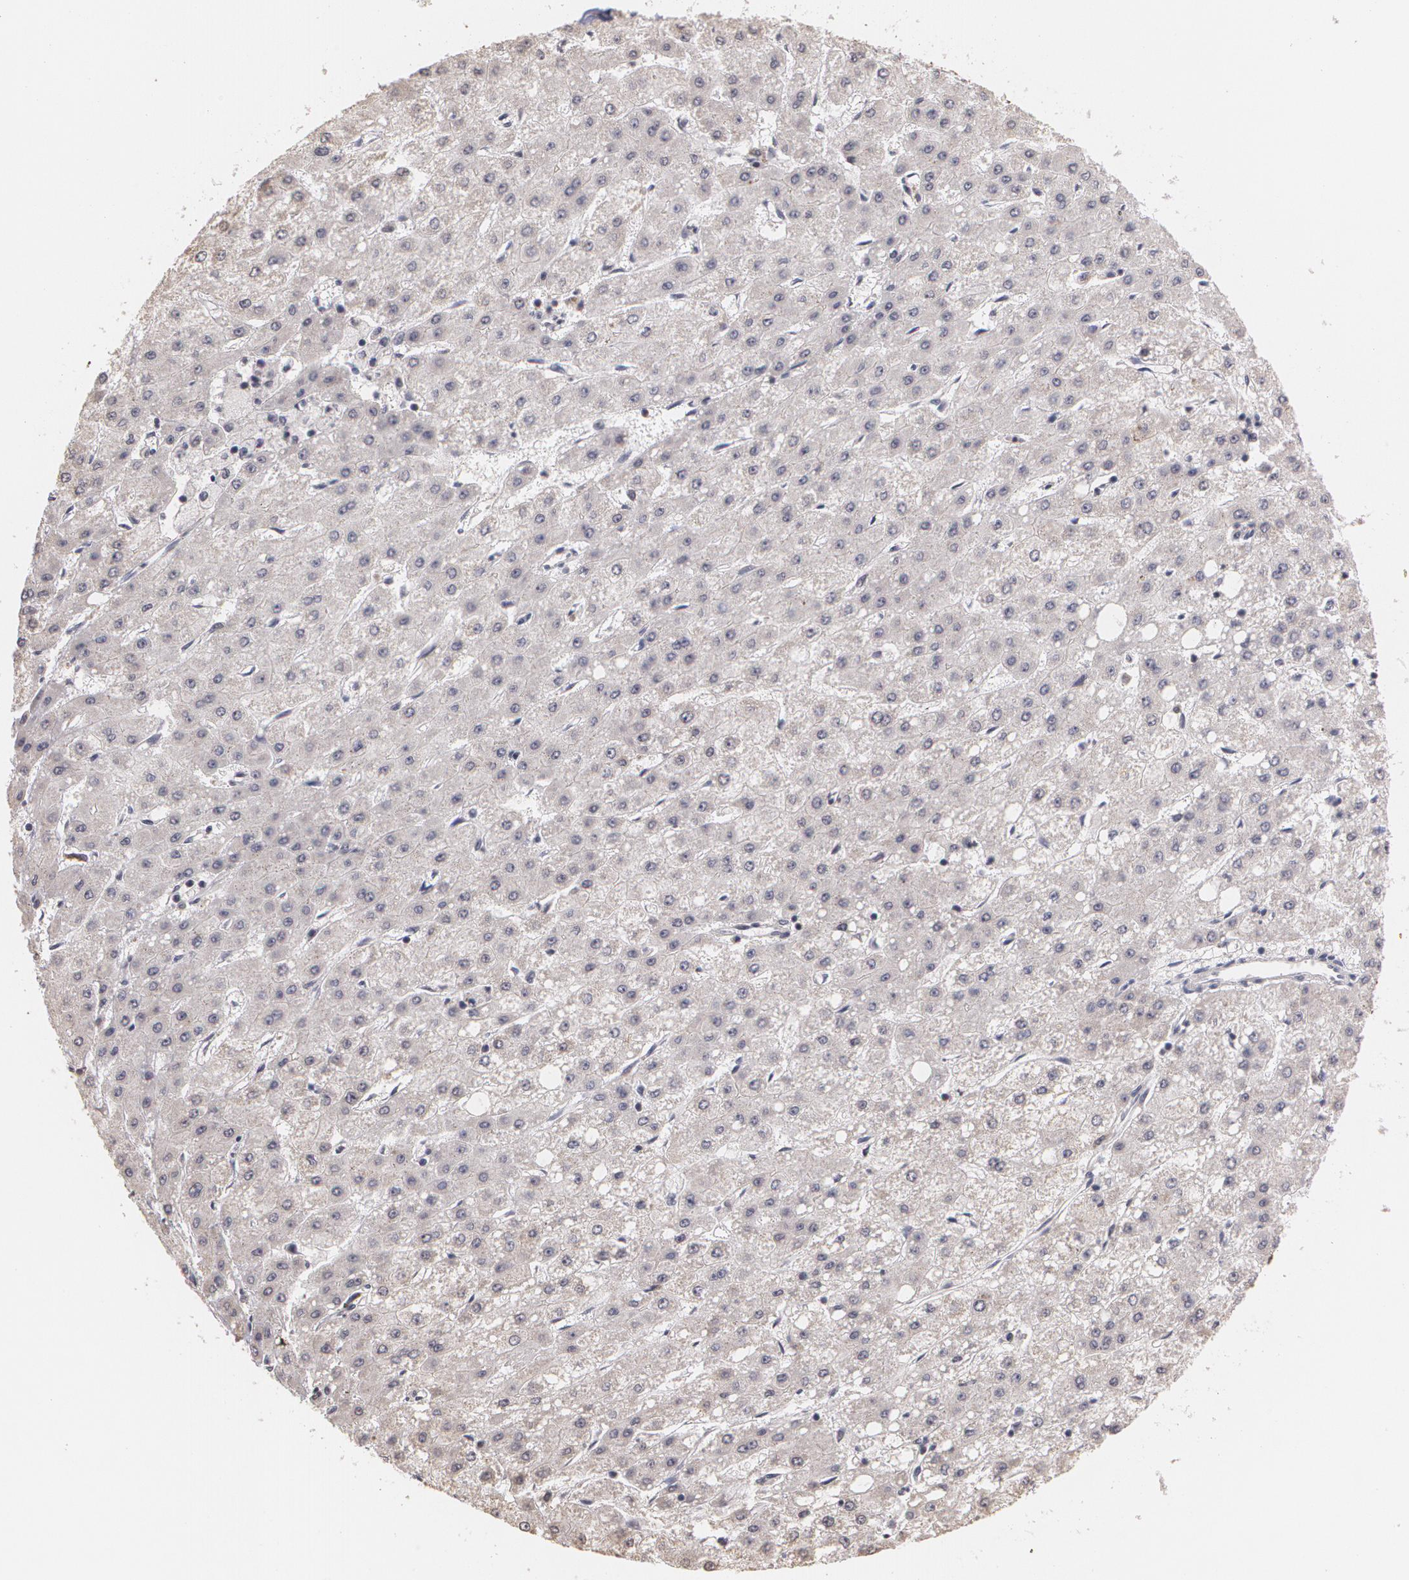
{"staining": {"intensity": "negative", "quantity": "none", "location": "none"}, "tissue": "liver cancer", "cell_type": "Tumor cells", "image_type": "cancer", "snomed": [{"axis": "morphology", "description": "Carcinoma, Hepatocellular, NOS"}, {"axis": "topography", "description": "Liver"}], "caption": "Immunohistochemistry (IHC) of liver cancer demonstrates no staining in tumor cells.", "gene": "THRB", "patient": {"sex": "female", "age": 52}}